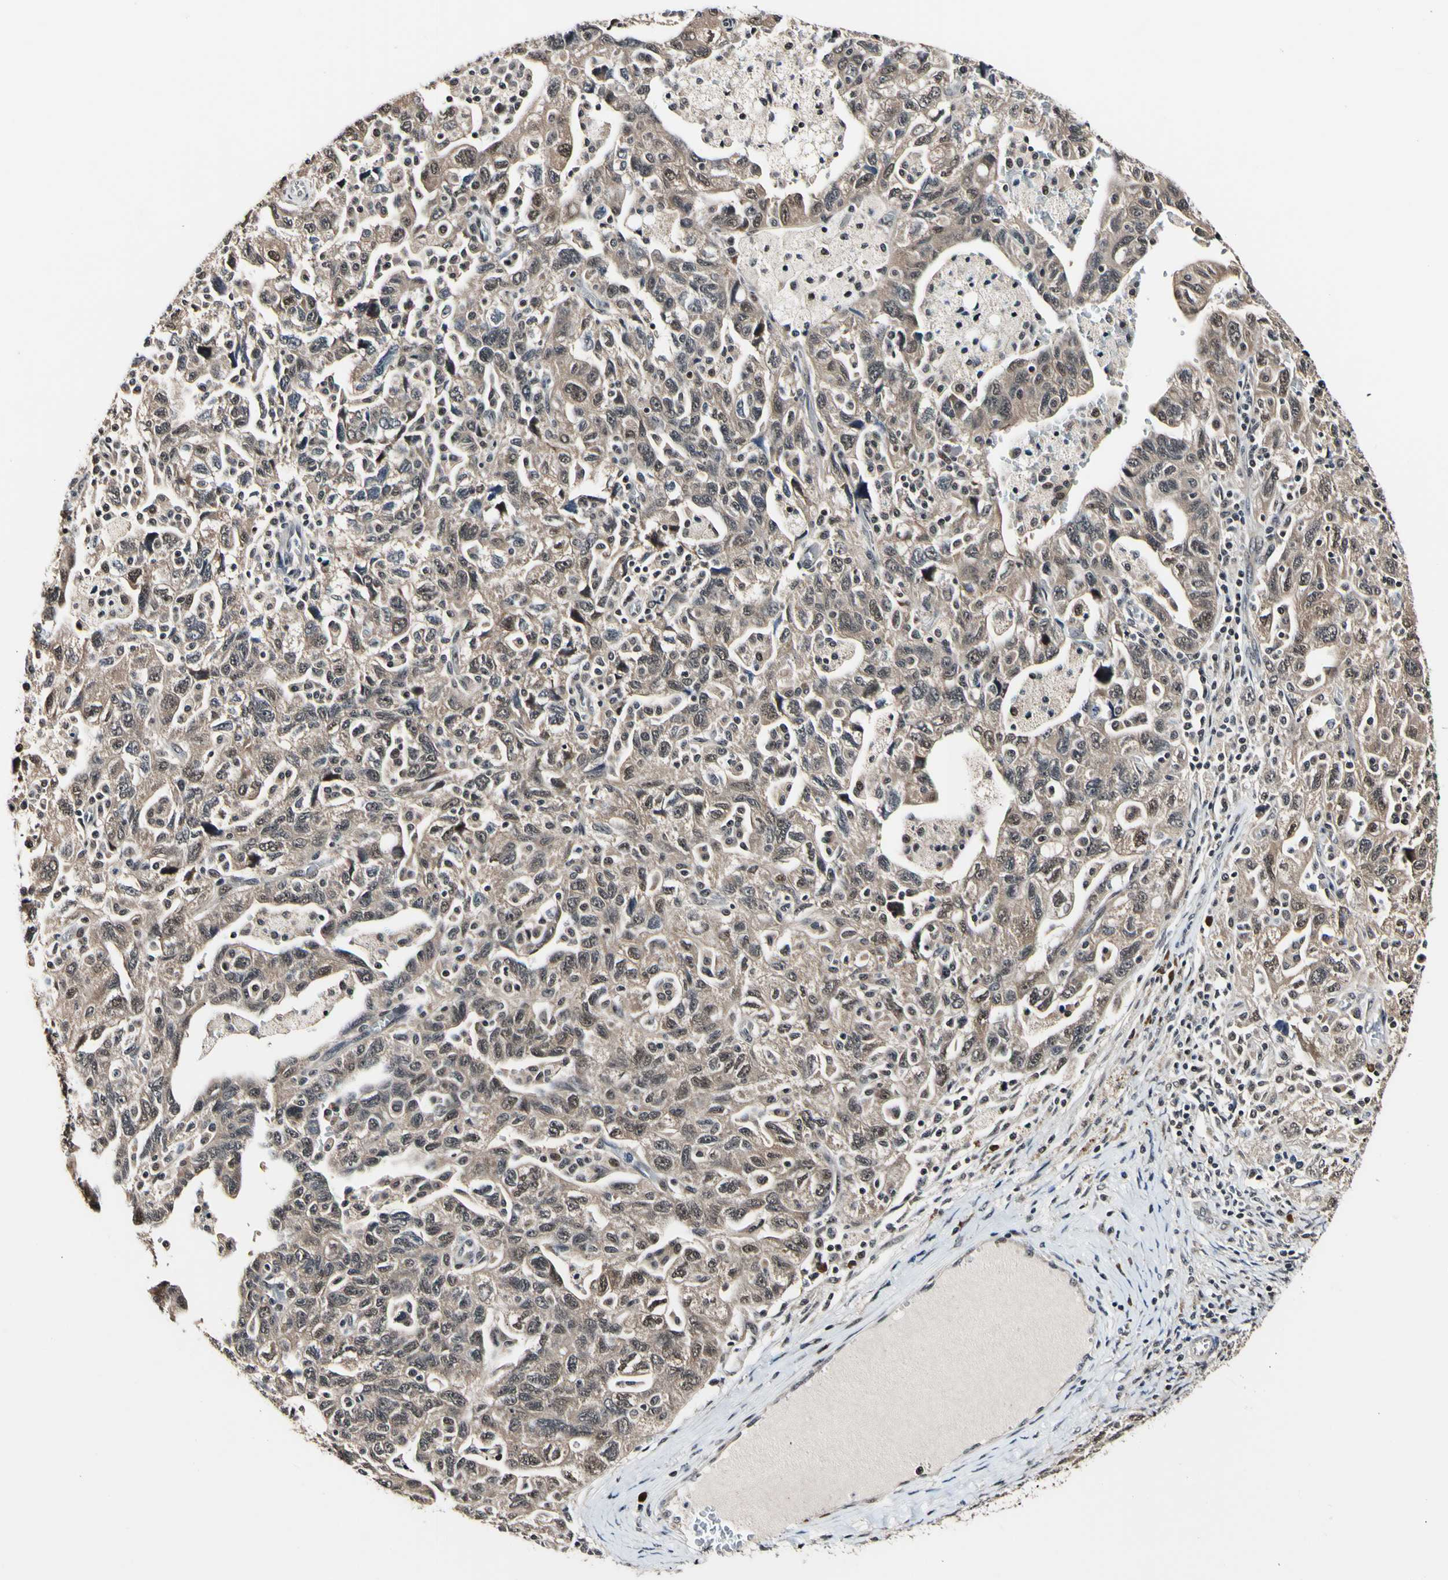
{"staining": {"intensity": "weak", "quantity": ">75%", "location": "cytoplasmic/membranous,nuclear"}, "tissue": "ovarian cancer", "cell_type": "Tumor cells", "image_type": "cancer", "snomed": [{"axis": "morphology", "description": "Carcinoma, NOS"}, {"axis": "morphology", "description": "Cystadenocarcinoma, serous, NOS"}, {"axis": "topography", "description": "Ovary"}], "caption": "IHC photomicrograph of ovarian serous cystadenocarcinoma stained for a protein (brown), which demonstrates low levels of weak cytoplasmic/membranous and nuclear expression in about >75% of tumor cells.", "gene": "PSMD10", "patient": {"sex": "female", "age": 69}}